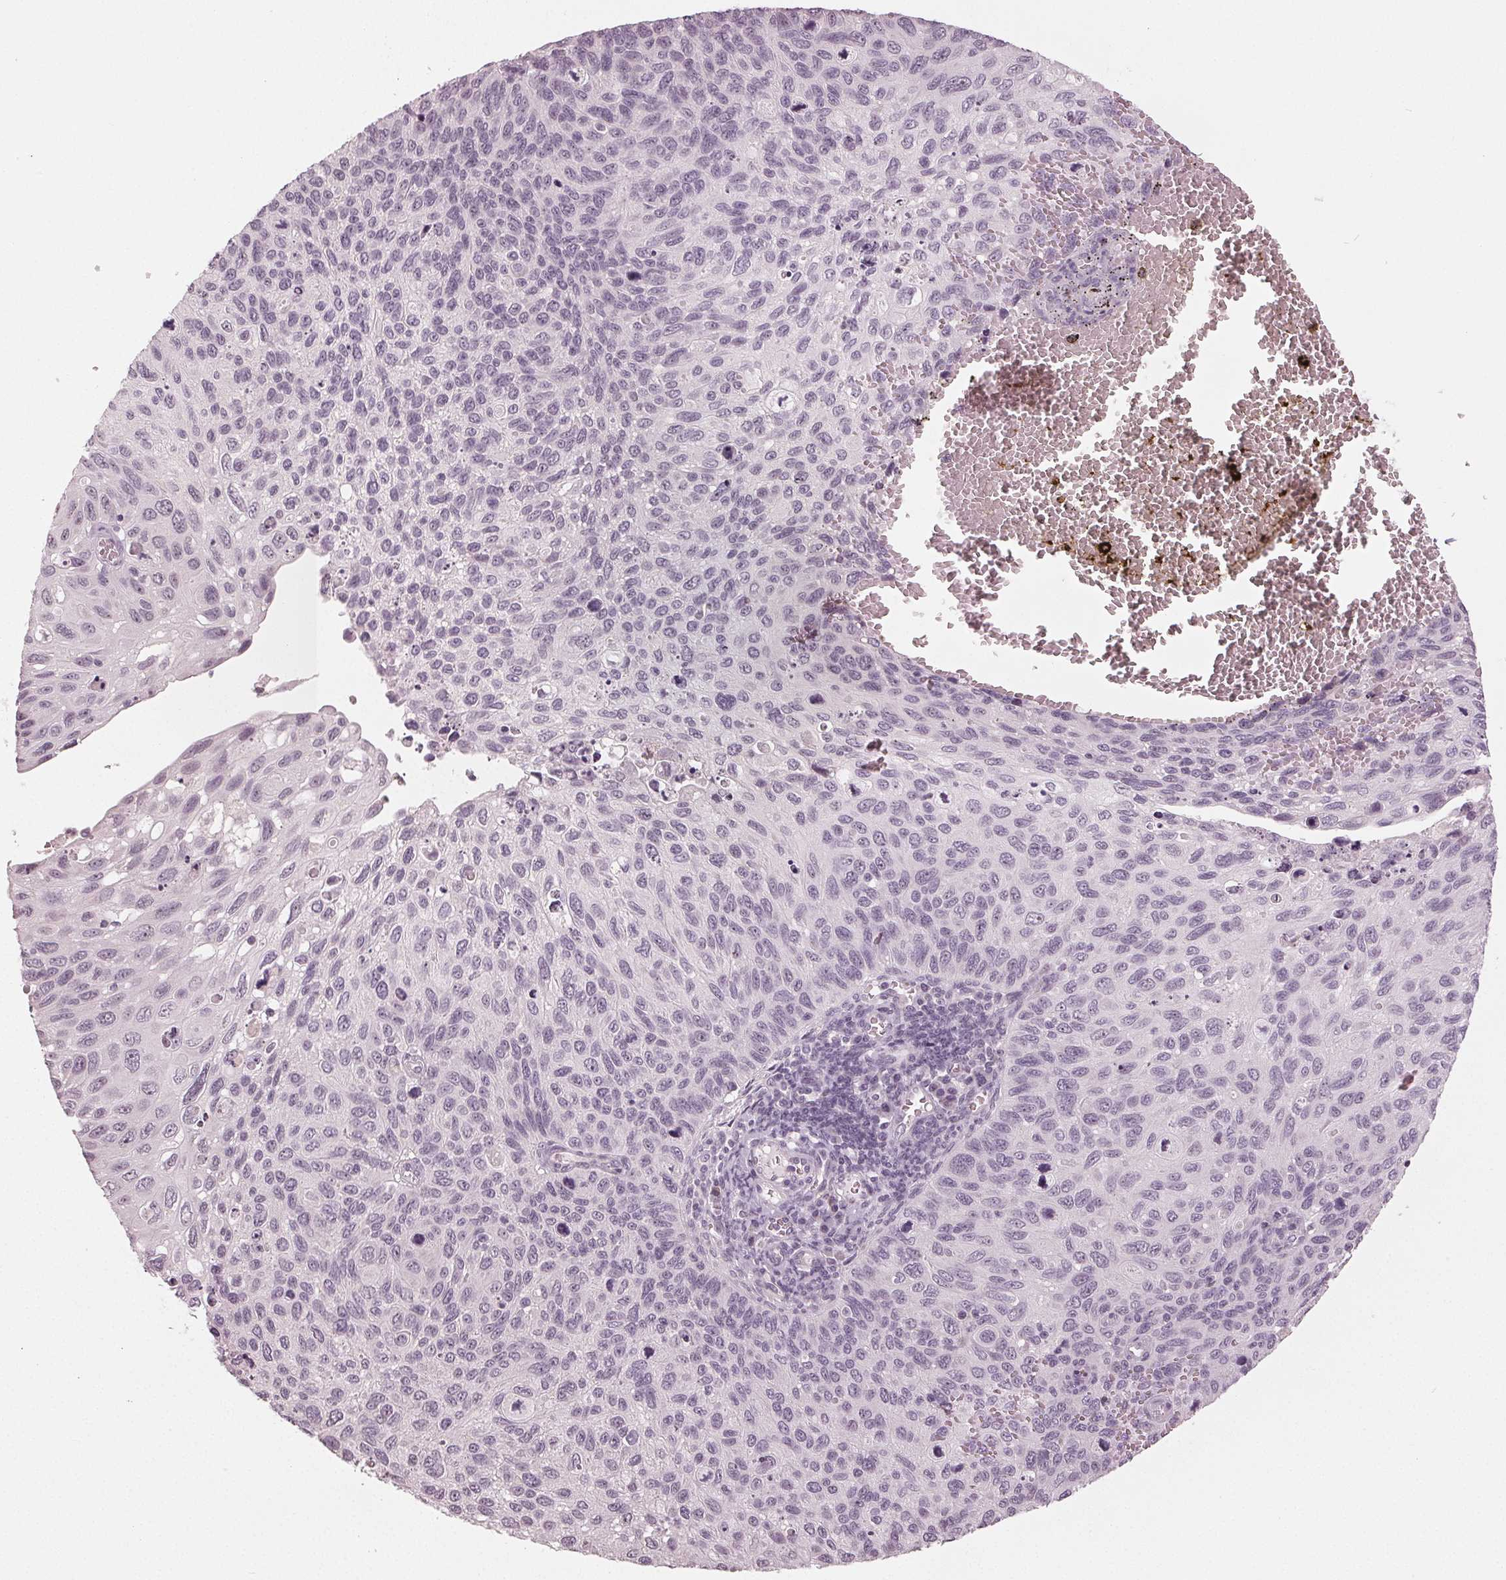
{"staining": {"intensity": "negative", "quantity": "none", "location": "none"}, "tissue": "cervical cancer", "cell_type": "Tumor cells", "image_type": "cancer", "snomed": [{"axis": "morphology", "description": "Squamous cell carcinoma, NOS"}, {"axis": "topography", "description": "Cervix"}], "caption": "Protein analysis of cervical cancer reveals no significant expression in tumor cells. (IHC, brightfield microscopy, high magnification).", "gene": "ADPRHL1", "patient": {"sex": "female", "age": 70}}